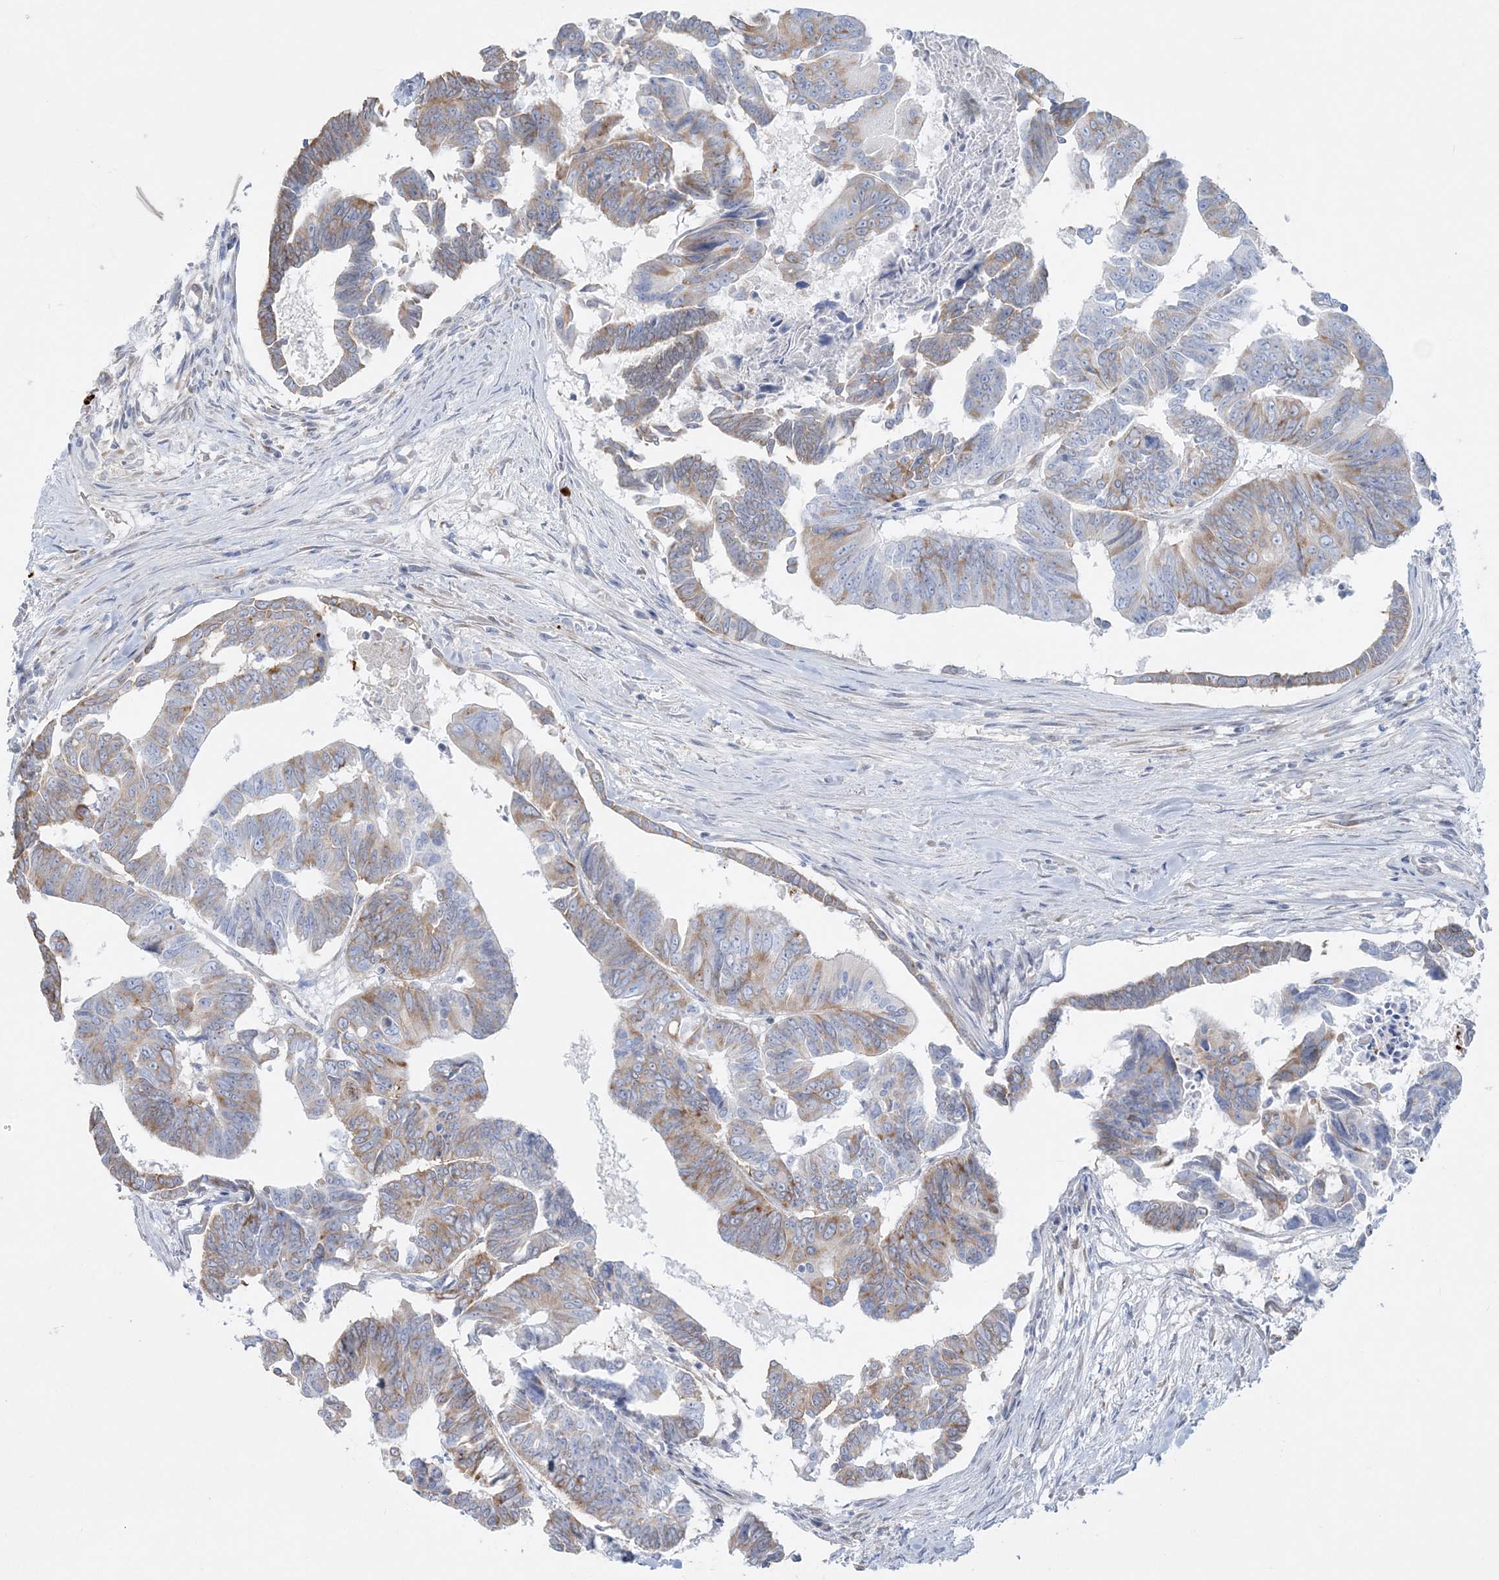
{"staining": {"intensity": "weak", "quantity": "25%-75%", "location": "cytoplasmic/membranous"}, "tissue": "colorectal cancer", "cell_type": "Tumor cells", "image_type": "cancer", "snomed": [{"axis": "morphology", "description": "Adenocarcinoma, NOS"}, {"axis": "topography", "description": "Rectum"}], "caption": "DAB immunohistochemical staining of human colorectal adenocarcinoma exhibits weak cytoplasmic/membranous protein positivity in about 25%-75% of tumor cells. Using DAB (3,3'-diaminobenzidine) (brown) and hematoxylin (blue) stains, captured at high magnification using brightfield microscopy.", "gene": "CCNJ", "patient": {"sex": "female", "age": 65}}